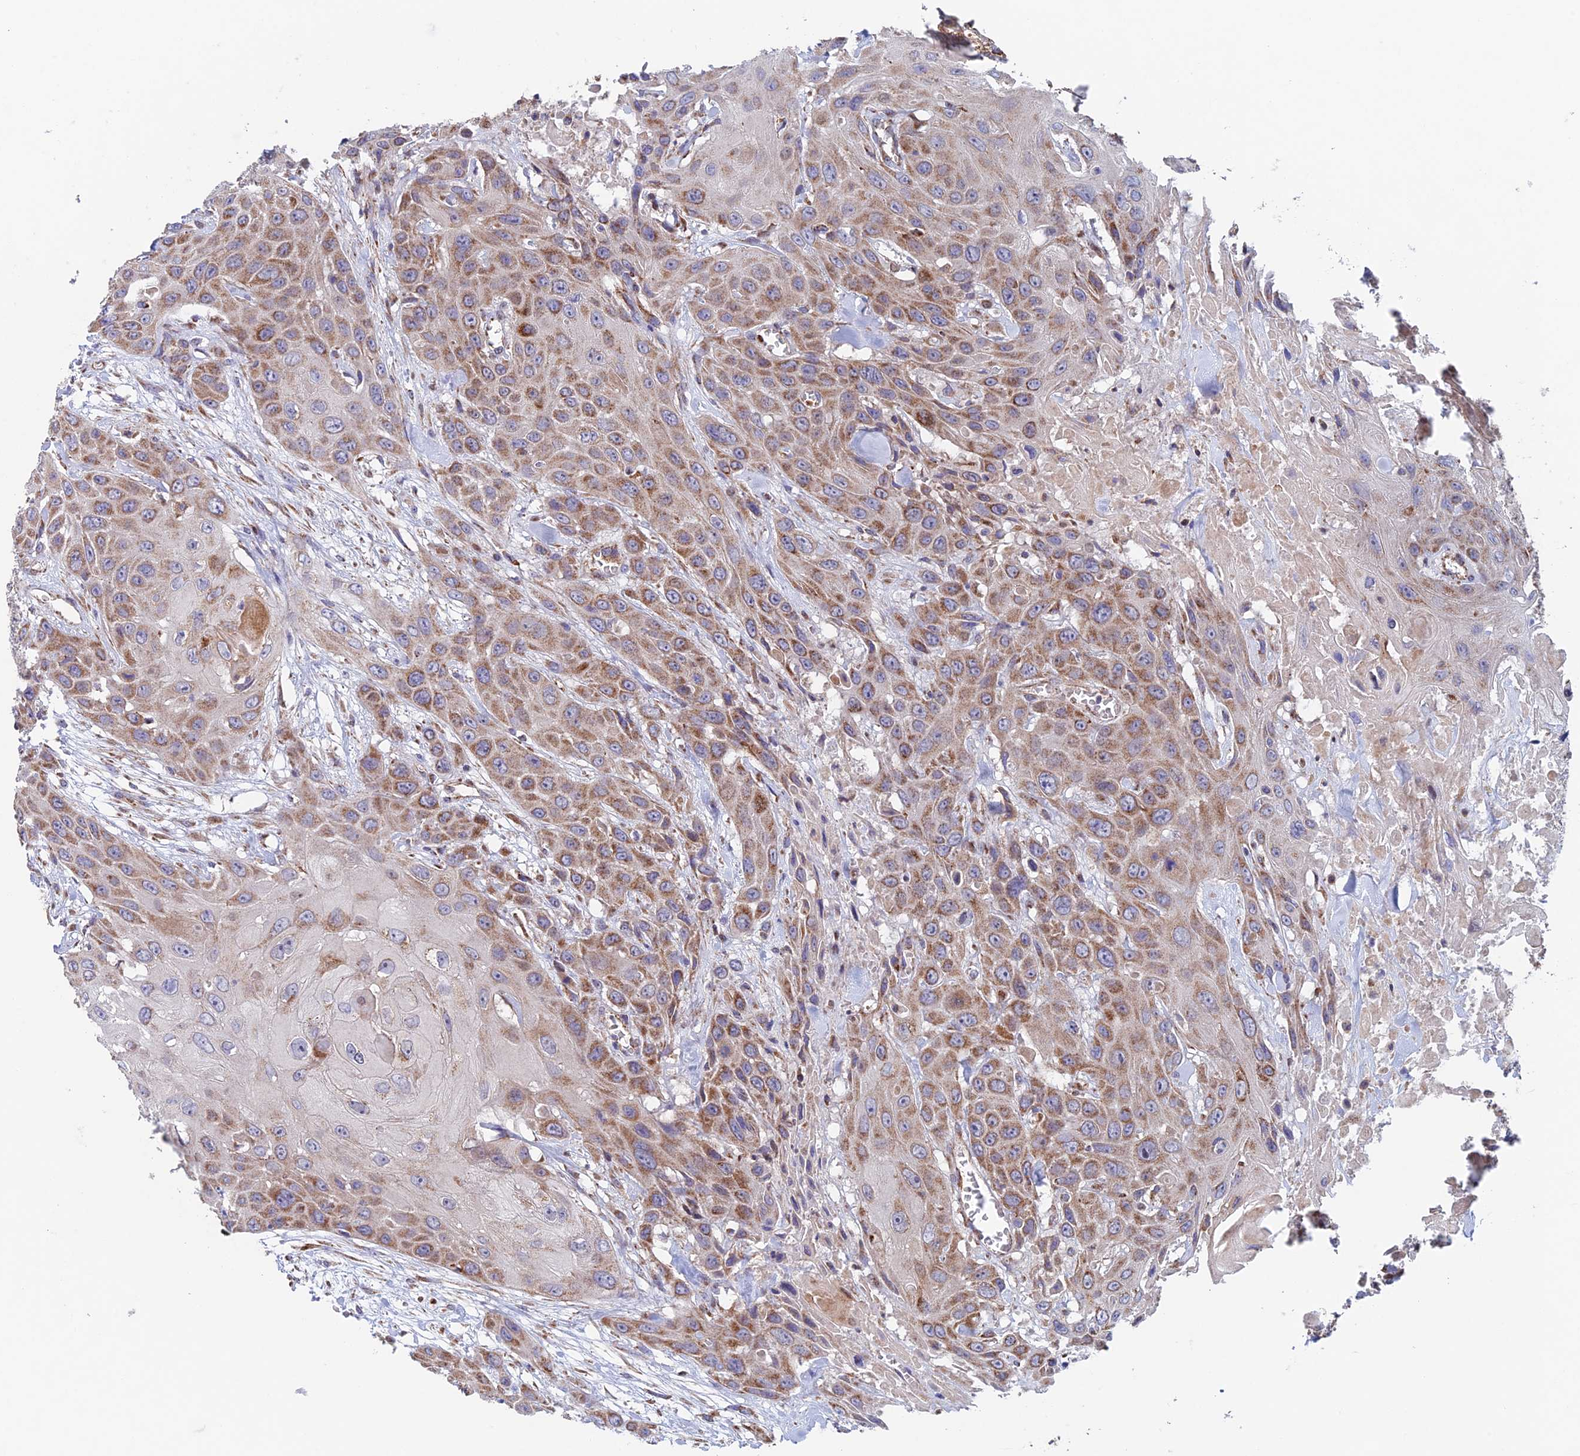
{"staining": {"intensity": "moderate", "quantity": "25%-75%", "location": "cytoplasmic/membranous"}, "tissue": "head and neck cancer", "cell_type": "Tumor cells", "image_type": "cancer", "snomed": [{"axis": "morphology", "description": "Squamous cell carcinoma, NOS"}, {"axis": "topography", "description": "Head-Neck"}], "caption": "Moderate cytoplasmic/membranous expression is present in approximately 25%-75% of tumor cells in squamous cell carcinoma (head and neck).", "gene": "MRPL1", "patient": {"sex": "male", "age": 81}}